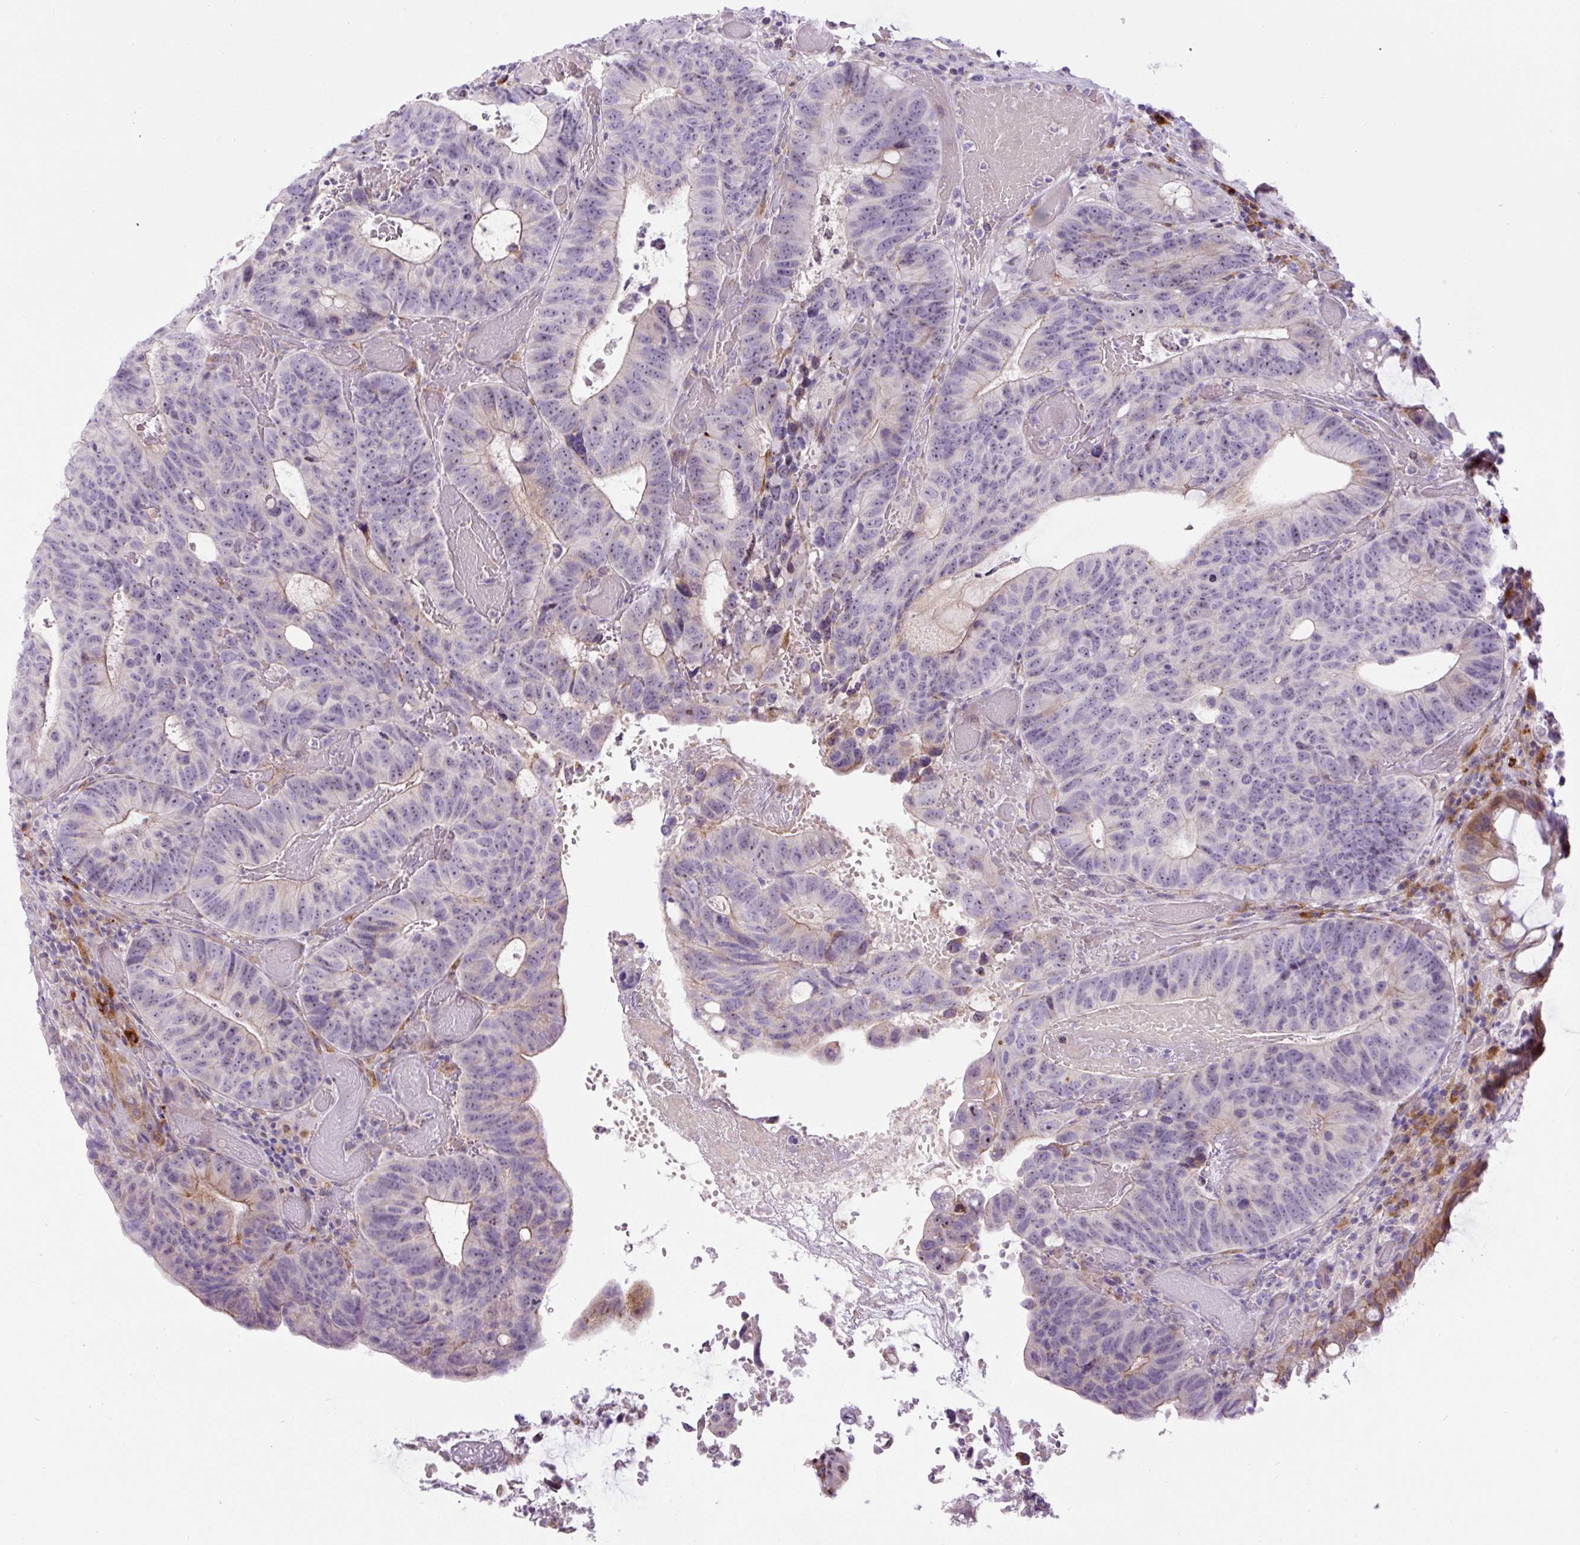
{"staining": {"intensity": "negative", "quantity": "none", "location": "none"}, "tissue": "colorectal cancer", "cell_type": "Tumor cells", "image_type": "cancer", "snomed": [{"axis": "morphology", "description": "Adenocarcinoma, NOS"}, {"axis": "topography", "description": "Colon"}], "caption": "A high-resolution micrograph shows IHC staining of adenocarcinoma (colorectal), which displays no significant staining in tumor cells.", "gene": "ZNF596", "patient": {"sex": "male", "age": 87}}